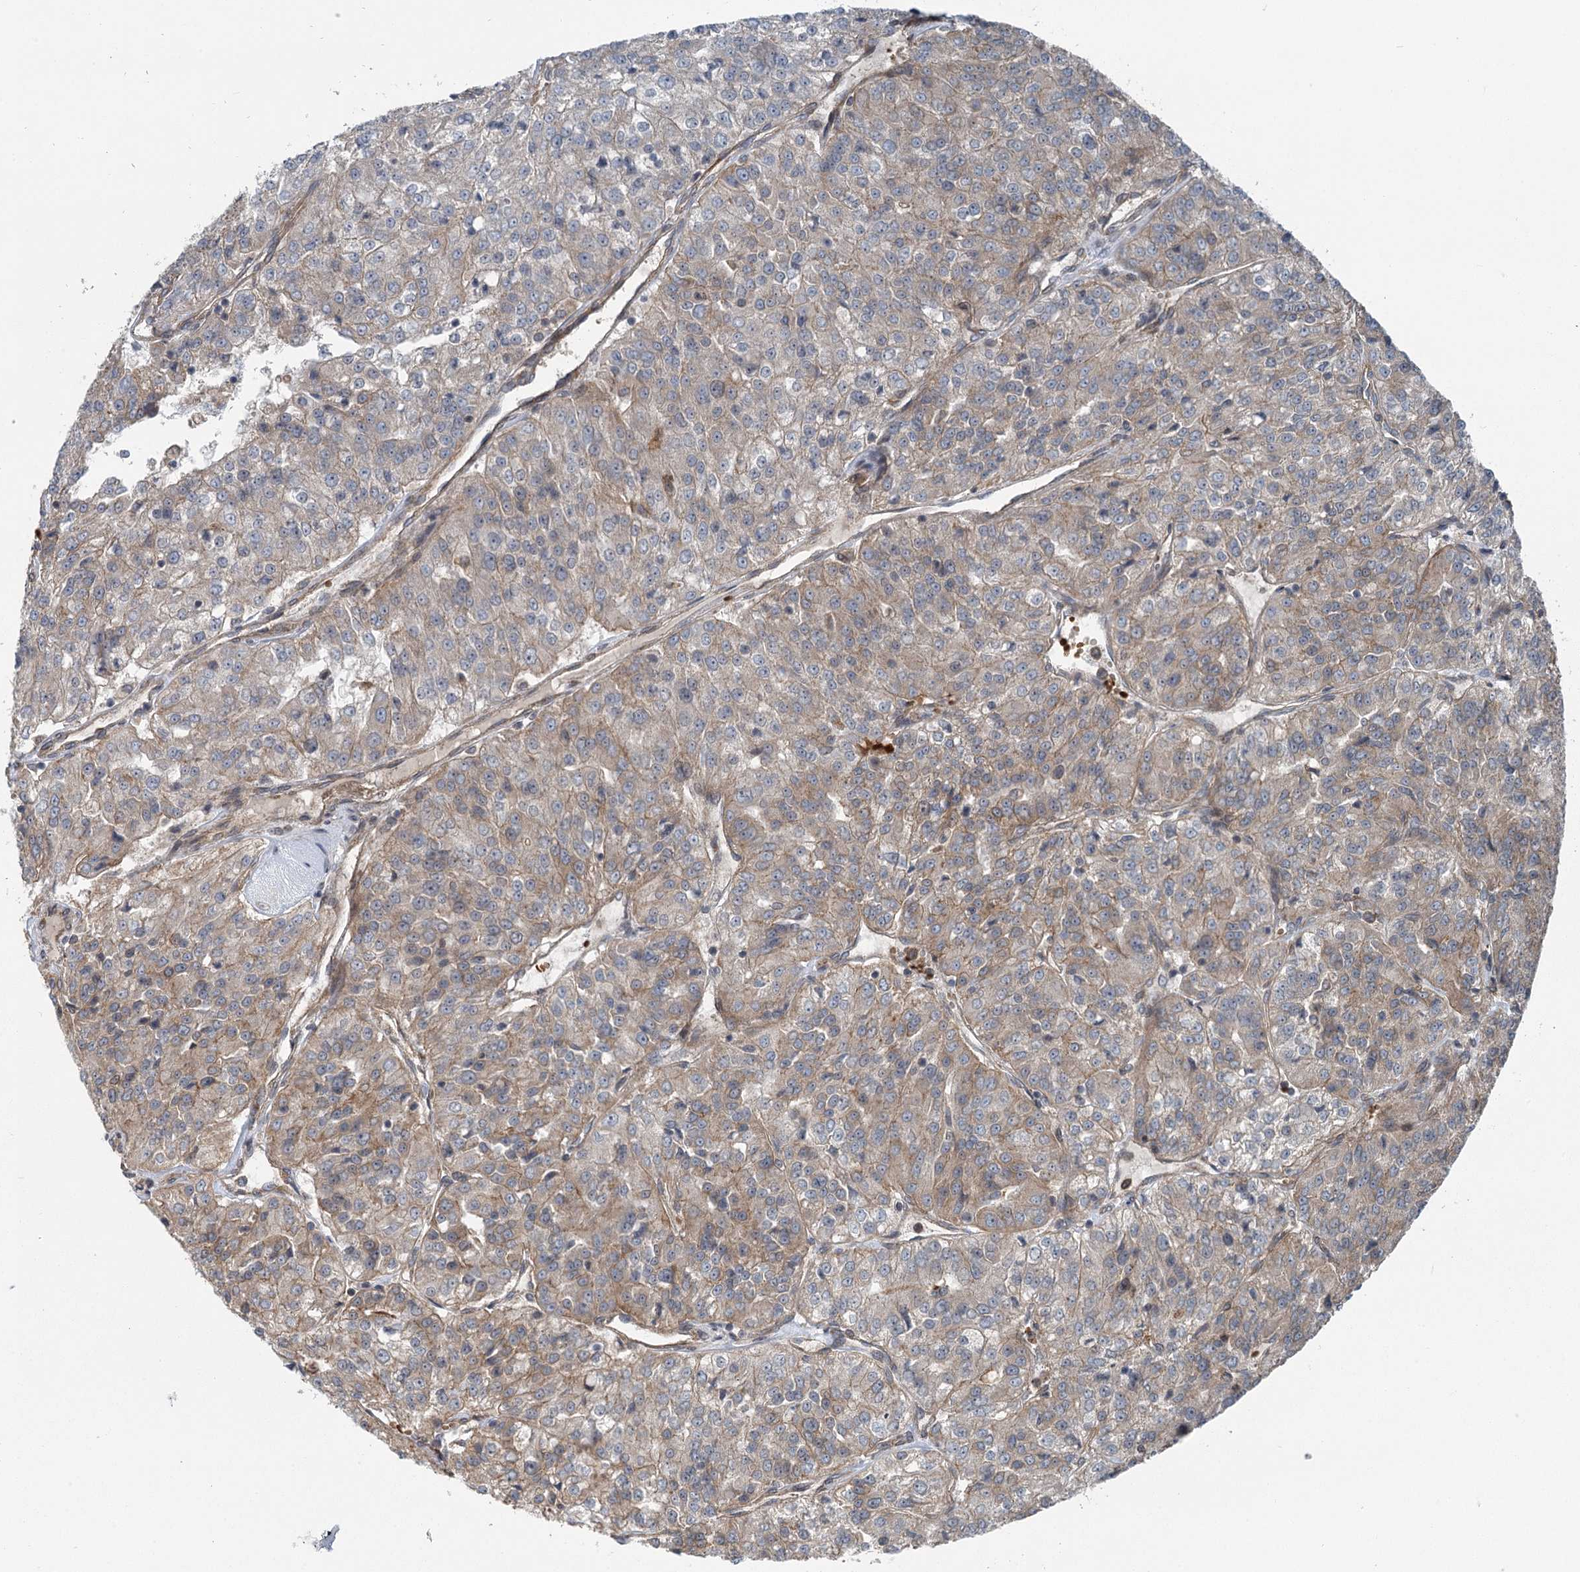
{"staining": {"intensity": "moderate", "quantity": "25%-75%", "location": "cytoplasmic/membranous"}, "tissue": "renal cancer", "cell_type": "Tumor cells", "image_type": "cancer", "snomed": [{"axis": "morphology", "description": "Adenocarcinoma, NOS"}, {"axis": "topography", "description": "Kidney"}], "caption": "Brown immunohistochemical staining in adenocarcinoma (renal) exhibits moderate cytoplasmic/membranous staining in approximately 25%-75% of tumor cells. (DAB (3,3'-diaminobenzidine) IHC, brown staining for protein, blue staining for nuclei).", "gene": "IQSEC1", "patient": {"sex": "female", "age": 63}}